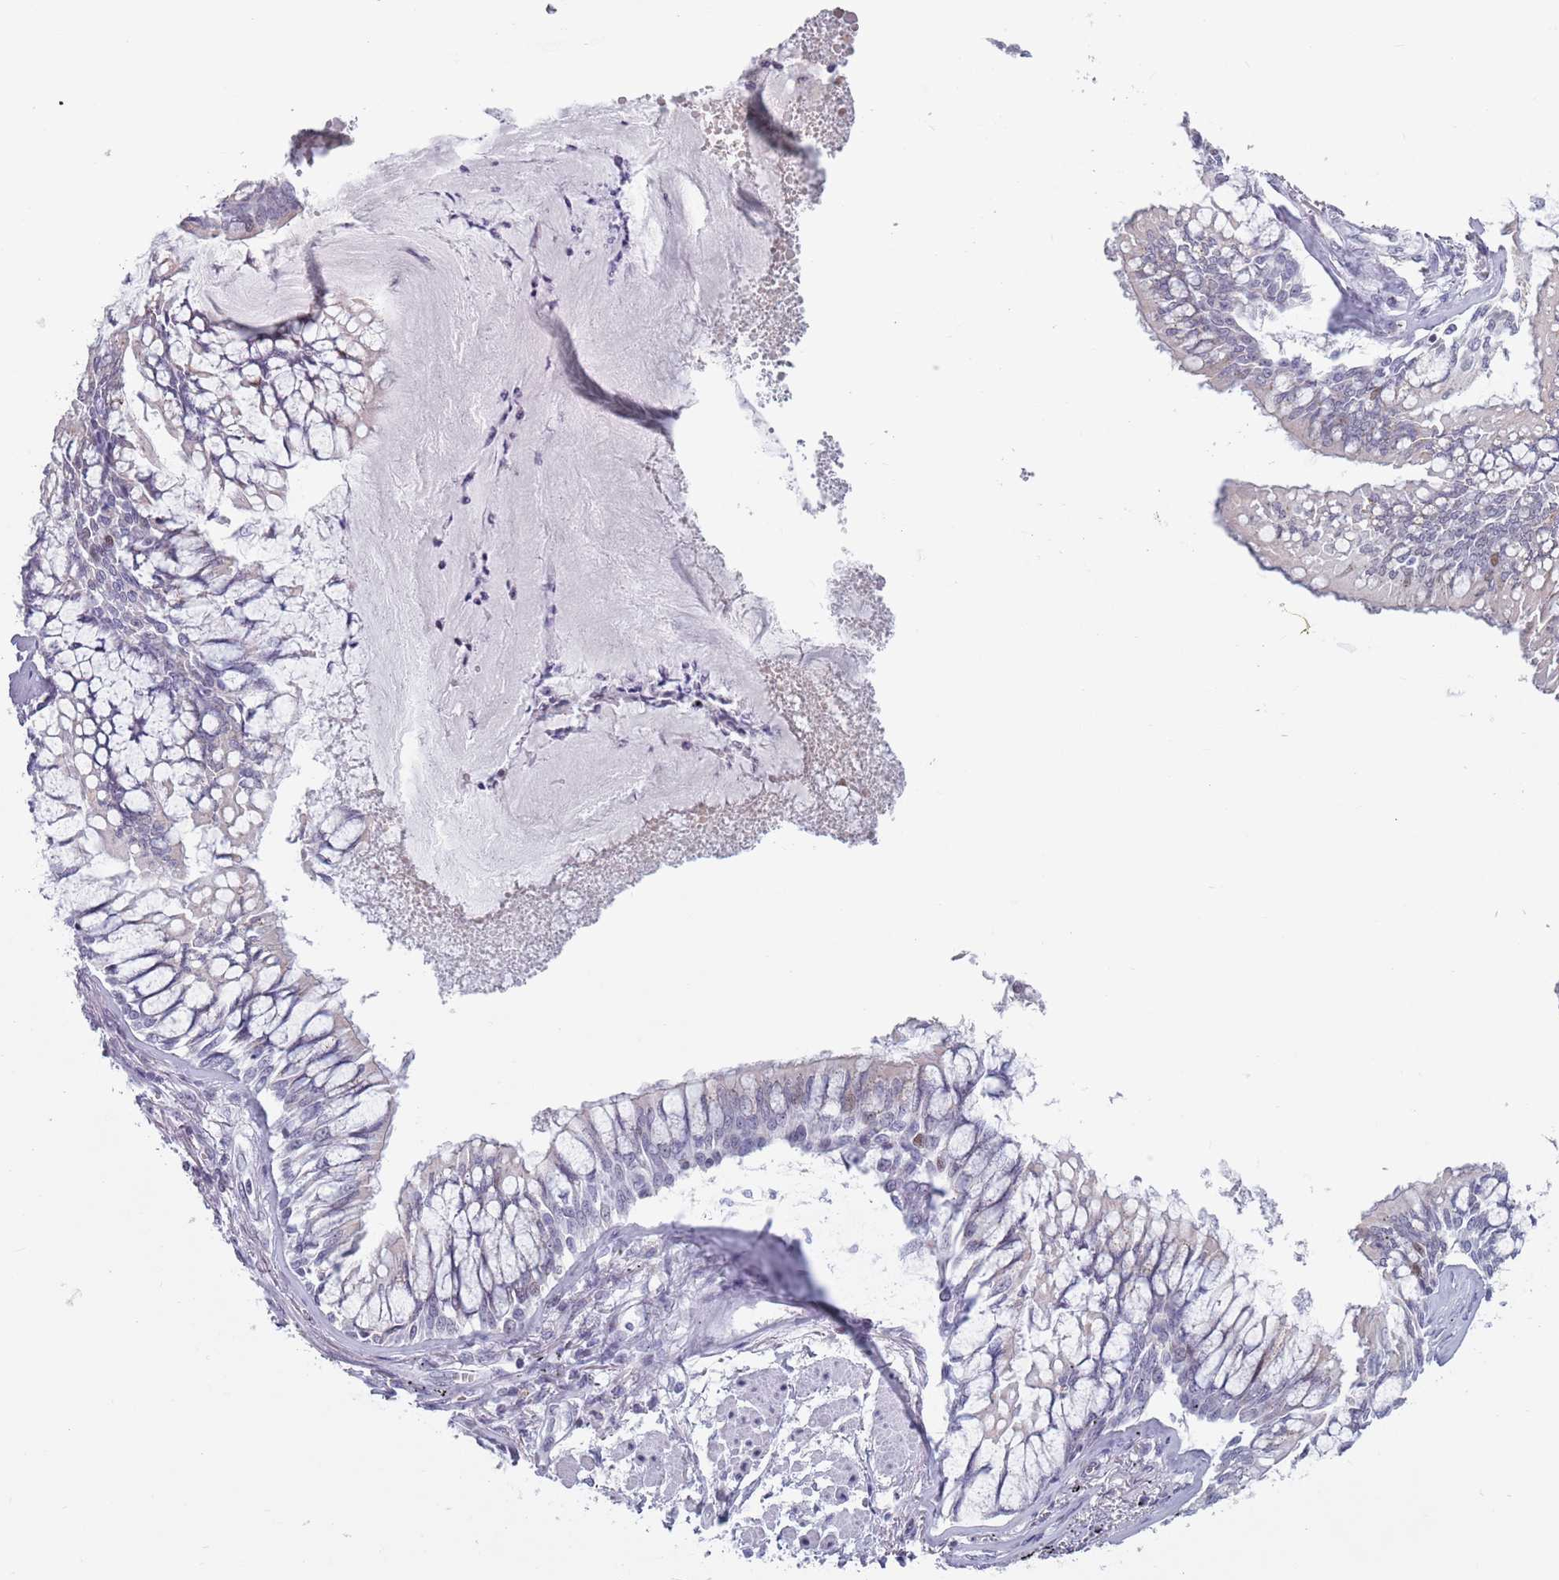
{"staining": {"intensity": "negative", "quantity": "none", "location": "none"}, "tissue": "lung cancer", "cell_type": "Tumor cells", "image_type": "cancer", "snomed": [{"axis": "morphology", "description": "Adenocarcinoma, NOS"}, {"axis": "topography", "description": "Lung"}], "caption": "DAB immunohistochemical staining of lung adenocarcinoma shows no significant staining in tumor cells.", "gene": "ZKSCAN2", "patient": {"sex": "male", "age": 67}}